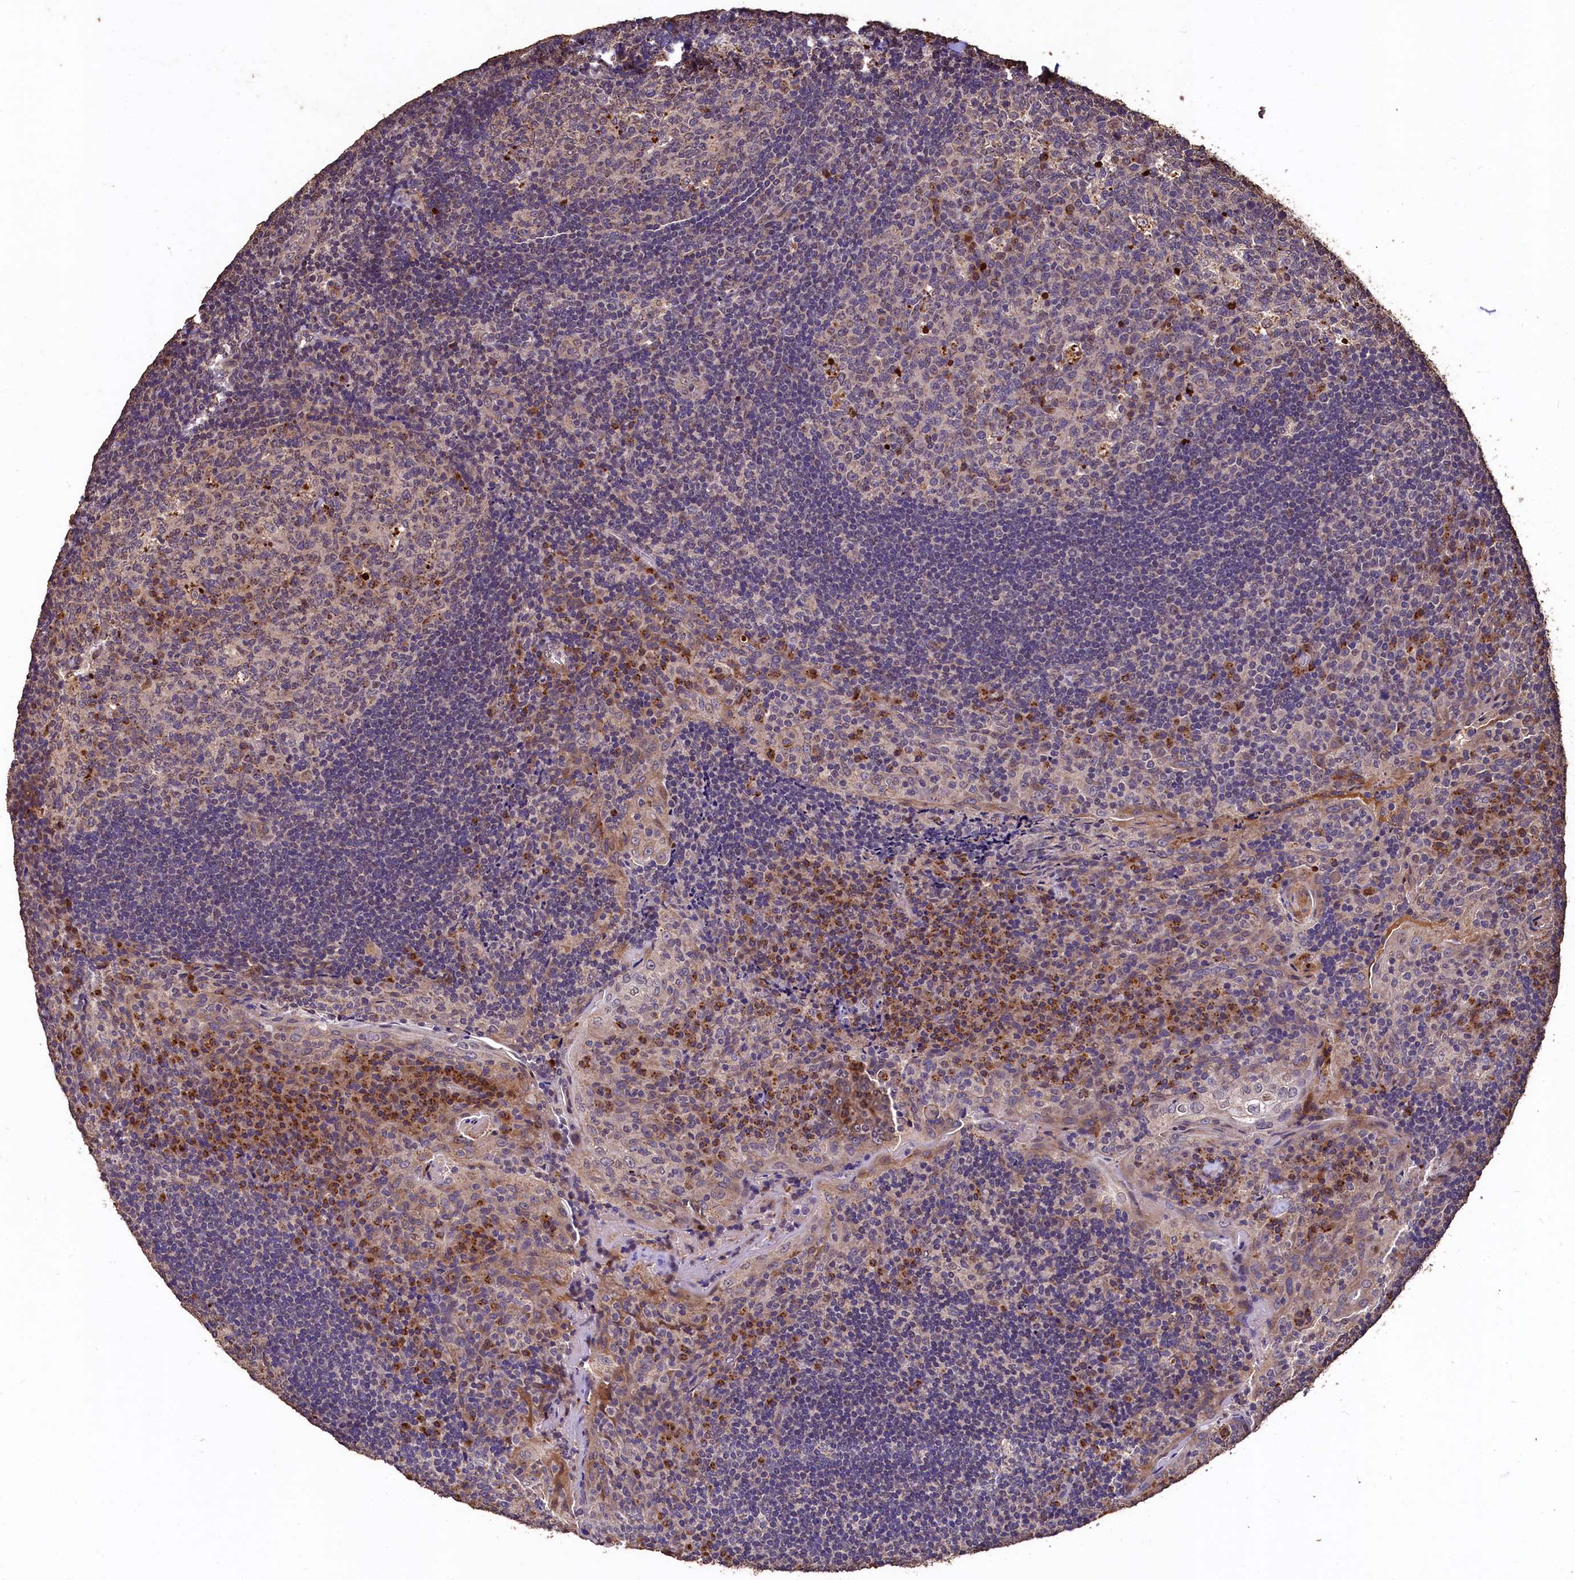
{"staining": {"intensity": "moderate", "quantity": "<25%", "location": "cytoplasmic/membranous"}, "tissue": "tonsil", "cell_type": "Germinal center cells", "image_type": "normal", "snomed": [{"axis": "morphology", "description": "Normal tissue, NOS"}, {"axis": "topography", "description": "Tonsil"}], "caption": "This image reveals immunohistochemistry staining of normal human tonsil, with low moderate cytoplasmic/membranous expression in about <25% of germinal center cells.", "gene": "LSM4", "patient": {"sex": "male", "age": 17}}